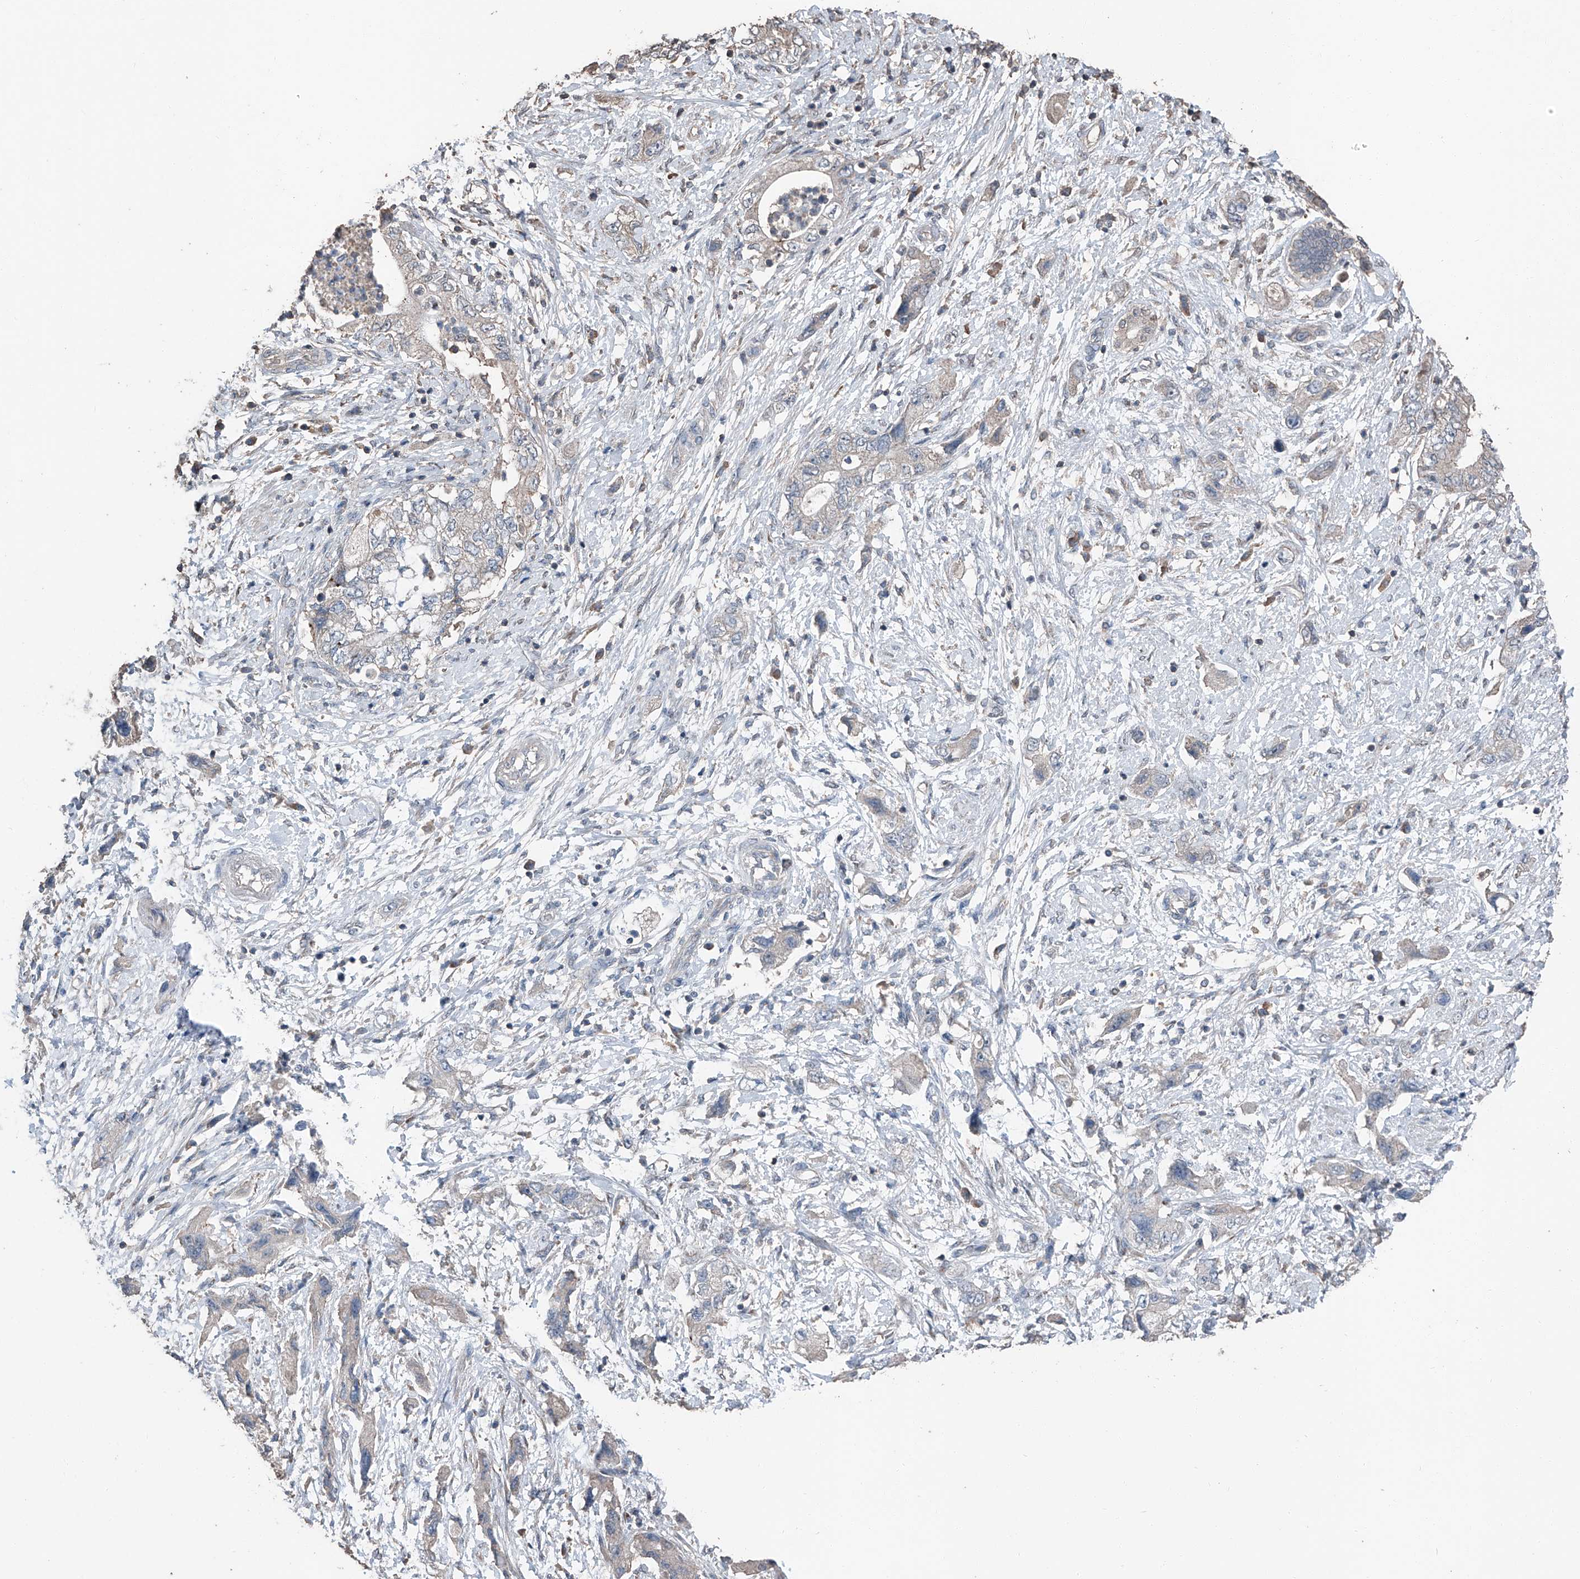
{"staining": {"intensity": "weak", "quantity": "<25%", "location": "cytoplasmic/membranous"}, "tissue": "pancreatic cancer", "cell_type": "Tumor cells", "image_type": "cancer", "snomed": [{"axis": "morphology", "description": "Adenocarcinoma, NOS"}, {"axis": "topography", "description": "Pancreas"}], "caption": "Image shows no significant protein staining in tumor cells of pancreatic cancer (adenocarcinoma).", "gene": "MAMLD1", "patient": {"sex": "female", "age": 73}}